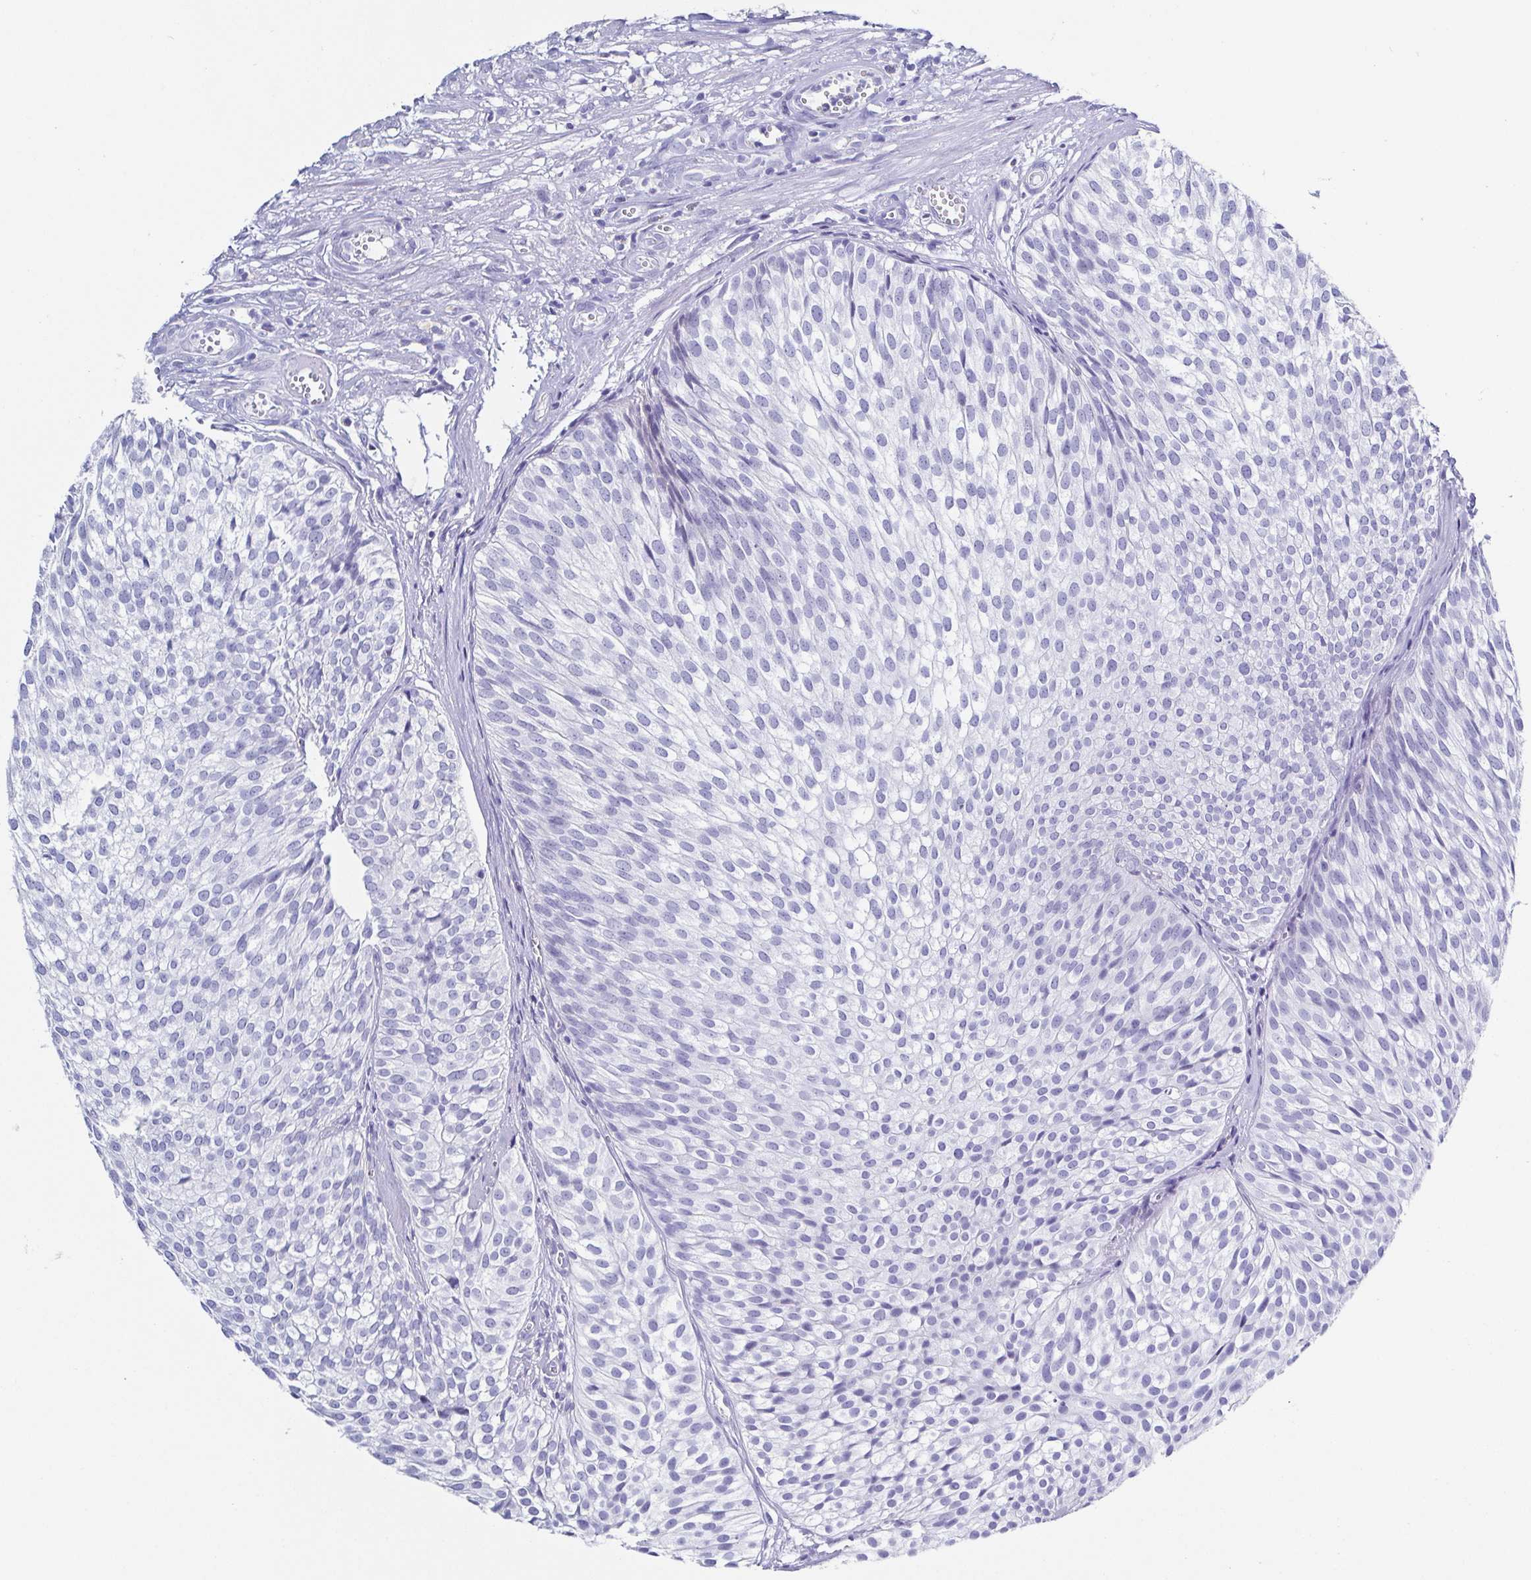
{"staining": {"intensity": "negative", "quantity": "none", "location": "none"}, "tissue": "urothelial cancer", "cell_type": "Tumor cells", "image_type": "cancer", "snomed": [{"axis": "morphology", "description": "Urothelial carcinoma, Low grade"}, {"axis": "topography", "description": "Urinary bladder"}], "caption": "An image of low-grade urothelial carcinoma stained for a protein reveals no brown staining in tumor cells.", "gene": "TNNT2", "patient": {"sex": "male", "age": 91}}